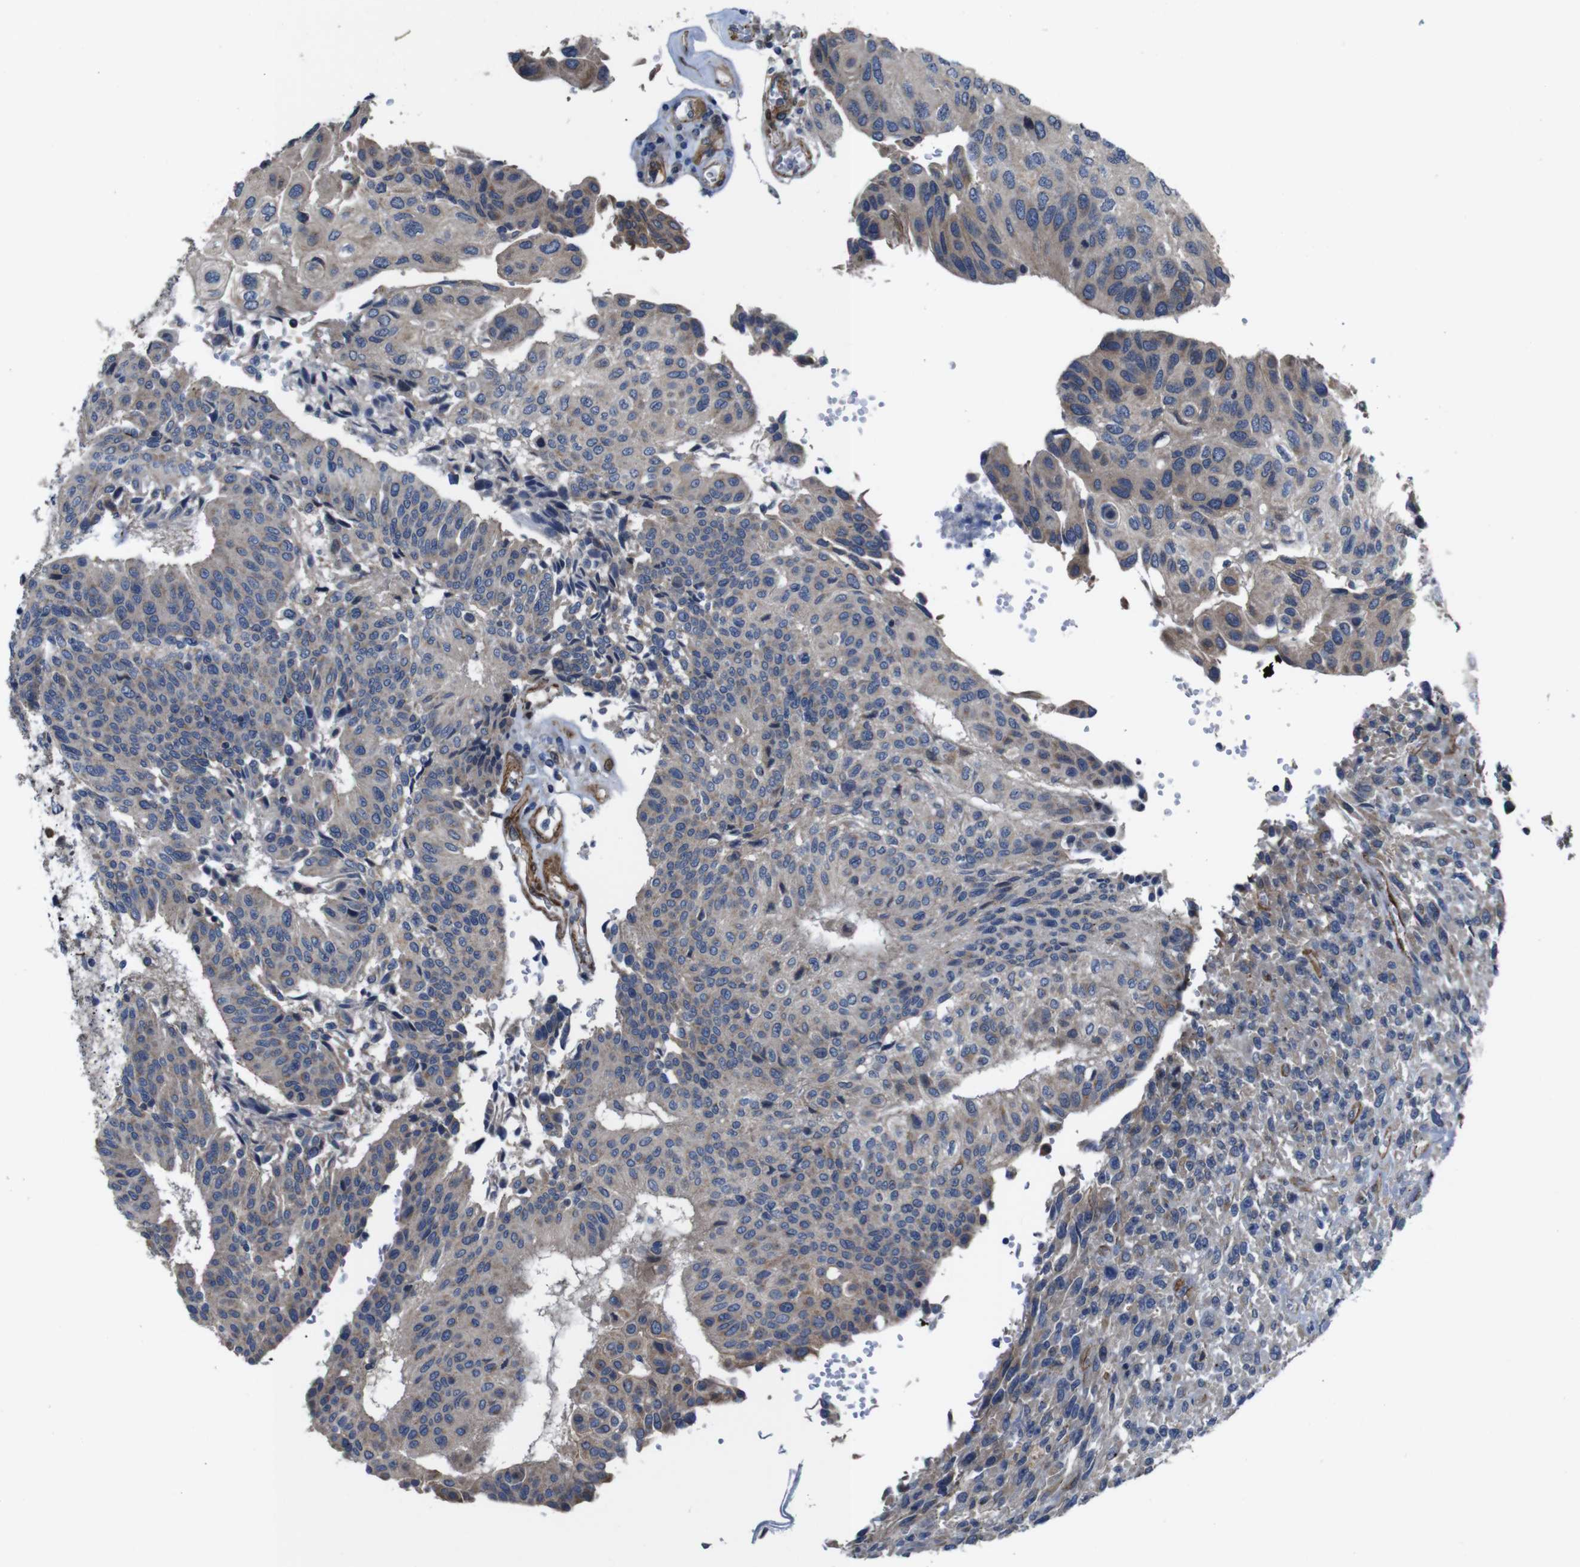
{"staining": {"intensity": "weak", "quantity": "<25%", "location": "cytoplasmic/membranous"}, "tissue": "urothelial cancer", "cell_type": "Tumor cells", "image_type": "cancer", "snomed": [{"axis": "morphology", "description": "Urothelial carcinoma, High grade"}, {"axis": "topography", "description": "Urinary bladder"}], "caption": "Photomicrograph shows no protein positivity in tumor cells of high-grade urothelial carcinoma tissue. (Immunohistochemistry, brightfield microscopy, high magnification).", "gene": "GGT7", "patient": {"sex": "male", "age": 66}}